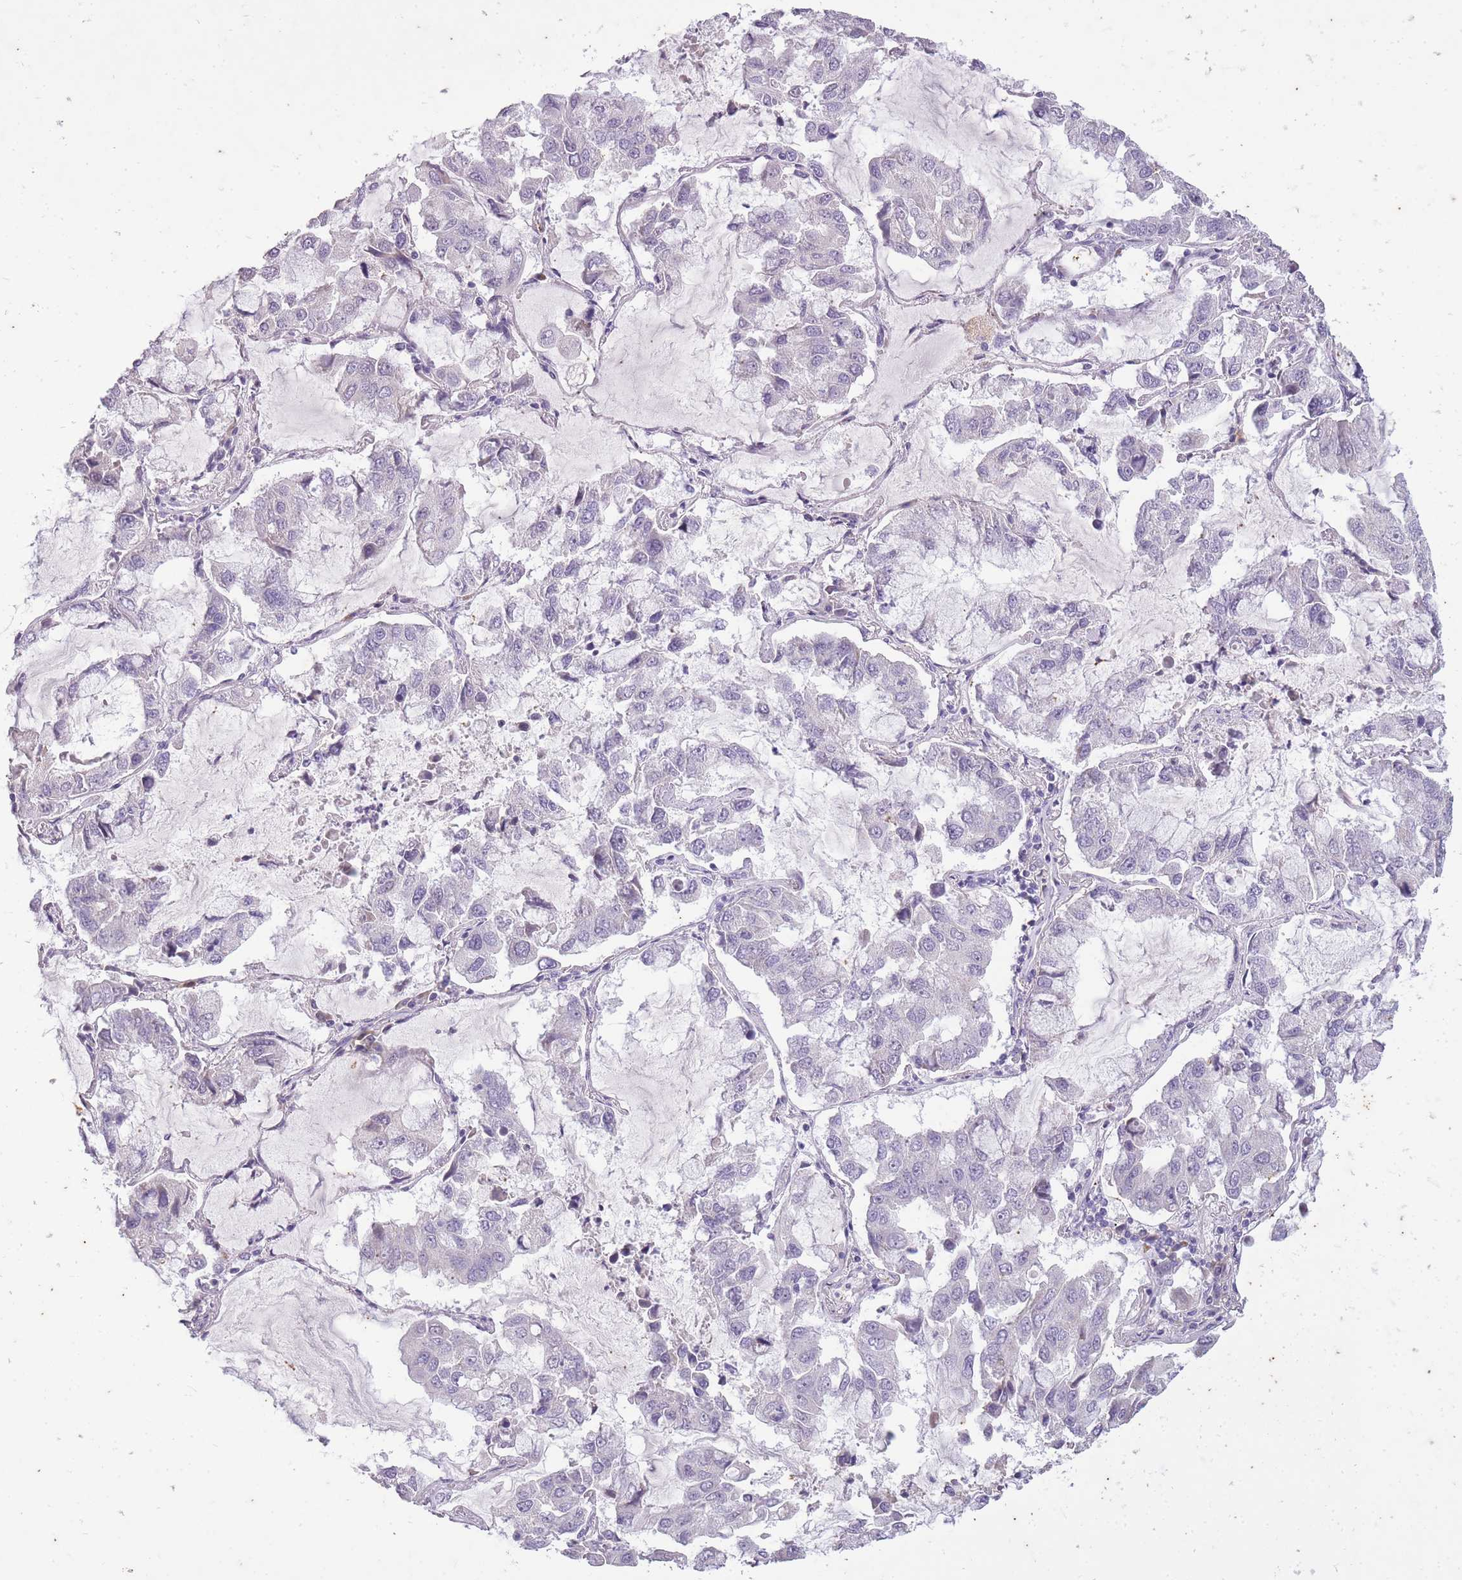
{"staining": {"intensity": "negative", "quantity": "none", "location": "none"}, "tissue": "lung cancer", "cell_type": "Tumor cells", "image_type": "cancer", "snomed": [{"axis": "morphology", "description": "Adenocarcinoma, NOS"}, {"axis": "topography", "description": "Lung"}], "caption": "DAB (3,3'-diaminobenzidine) immunohistochemical staining of lung cancer reveals no significant expression in tumor cells.", "gene": "CNTNAP3", "patient": {"sex": "male", "age": 64}}